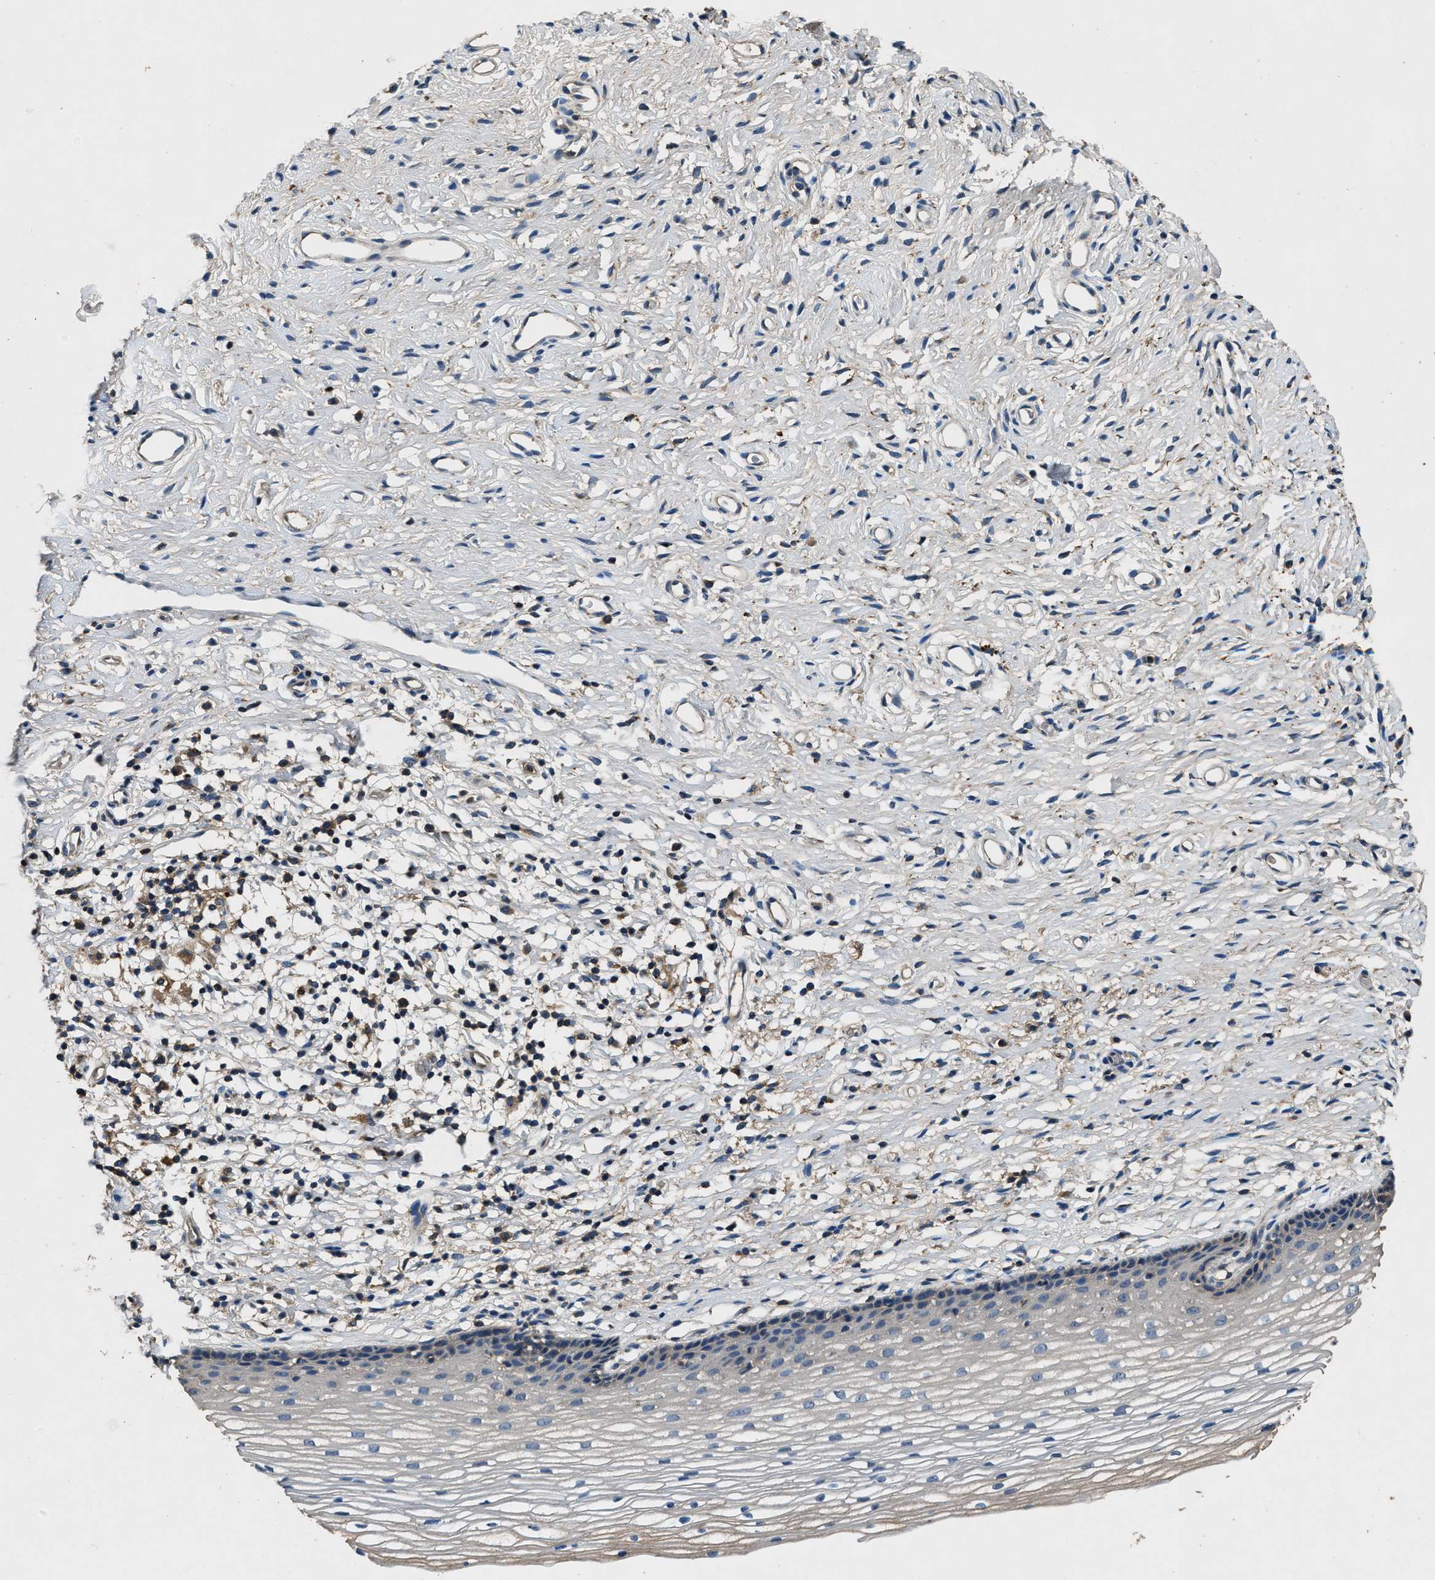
{"staining": {"intensity": "weak", "quantity": ">75%", "location": "cytoplasmic/membranous"}, "tissue": "cervix", "cell_type": "Glandular cells", "image_type": "normal", "snomed": [{"axis": "morphology", "description": "Normal tissue, NOS"}, {"axis": "topography", "description": "Cervix"}], "caption": "Immunohistochemistry (DAB (3,3'-diaminobenzidine)) staining of normal human cervix demonstrates weak cytoplasmic/membranous protein expression in about >75% of glandular cells.", "gene": "BLOC1S1", "patient": {"sex": "female", "age": 77}}